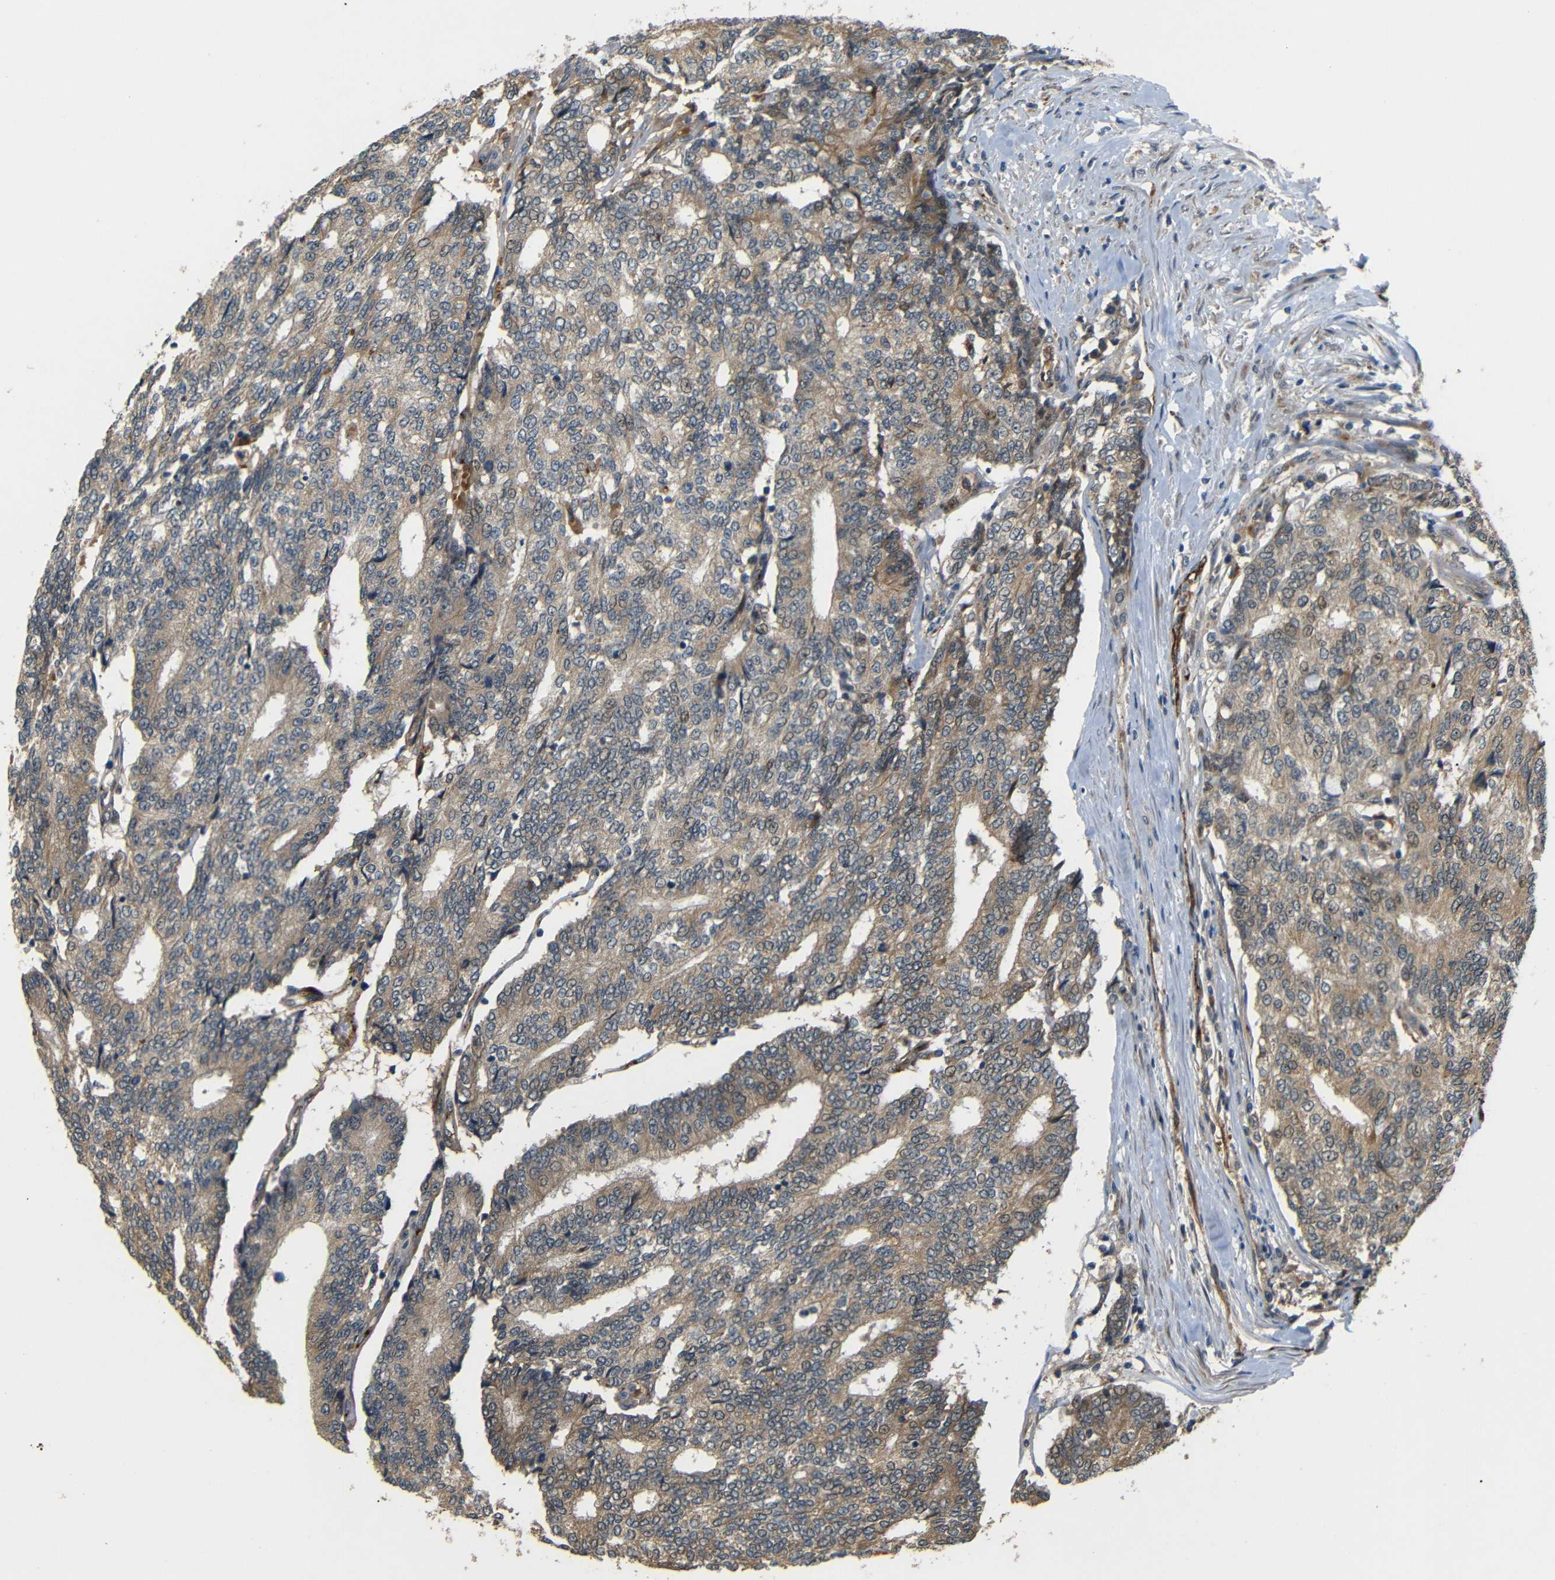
{"staining": {"intensity": "moderate", "quantity": ">75%", "location": "cytoplasmic/membranous"}, "tissue": "prostate cancer", "cell_type": "Tumor cells", "image_type": "cancer", "snomed": [{"axis": "morphology", "description": "Normal tissue, NOS"}, {"axis": "morphology", "description": "Adenocarcinoma, High grade"}, {"axis": "topography", "description": "Prostate"}, {"axis": "topography", "description": "Seminal veicle"}], "caption": "Protein analysis of high-grade adenocarcinoma (prostate) tissue reveals moderate cytoplasmic/membranous expression in about >75% of tumor cells.", "gene": "ATP7A", "patient": {"sex": "male", "age": 55}}